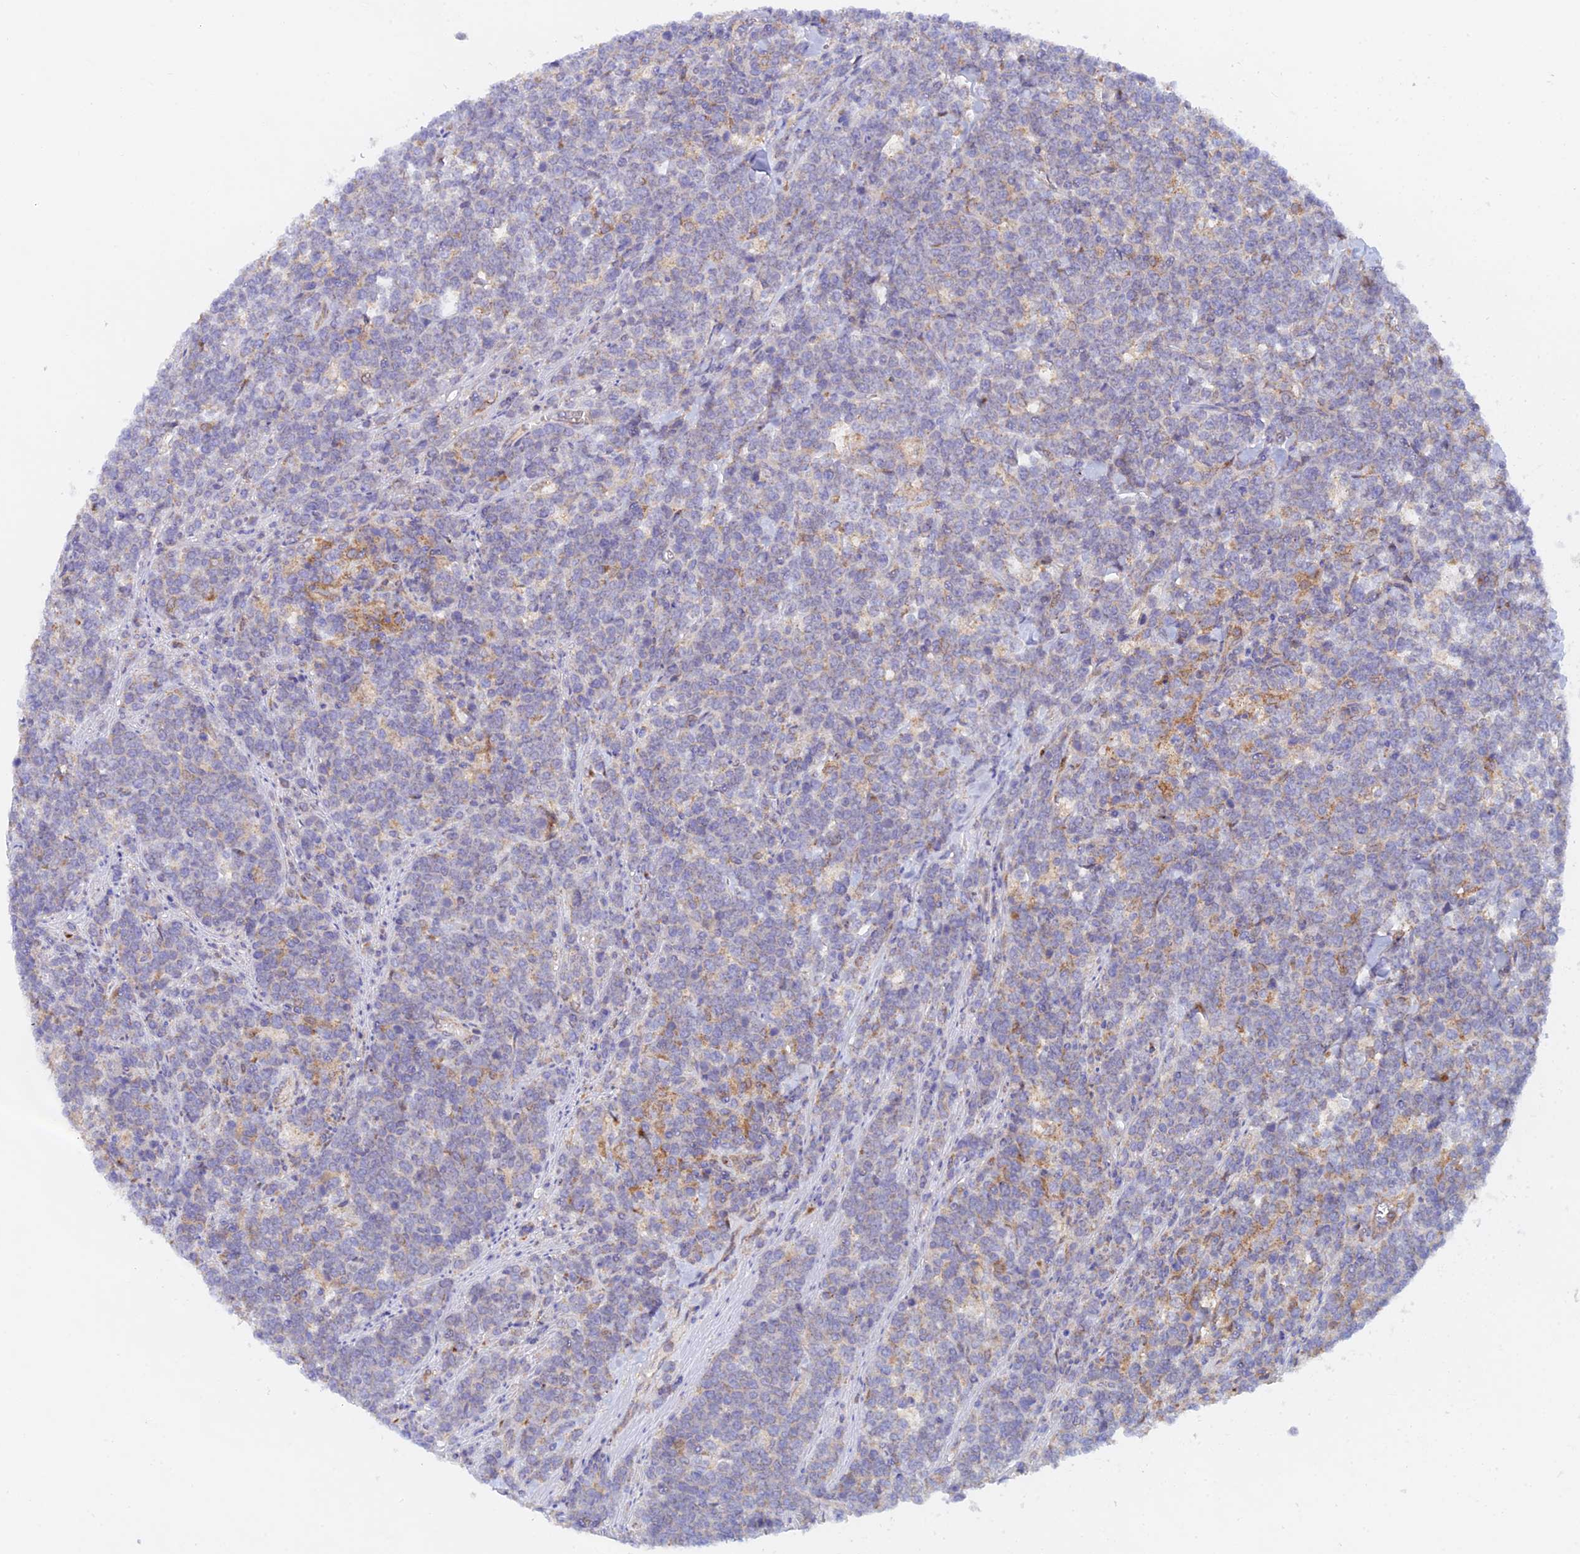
{"staining": {"intensity": "negative", "quantity": "none", "location": "none"}, "tissue": "lymphoma", "cell_type": "Tumor cells", "image_type": "cancer", "snomed": [{"axis": "morphology", "description": "Malignant lymphoma, non-Hodgkin's type, High grade"}, {"axis": "topography", "description": "Small intestine"}], "caption": "Immunohistochemistry micrograph of human lymphoma stained for a protein (brown), which shows no expression in tumor cells.", "gene": "RANBP6", "patient": {"sex": "male", "age": 8}}